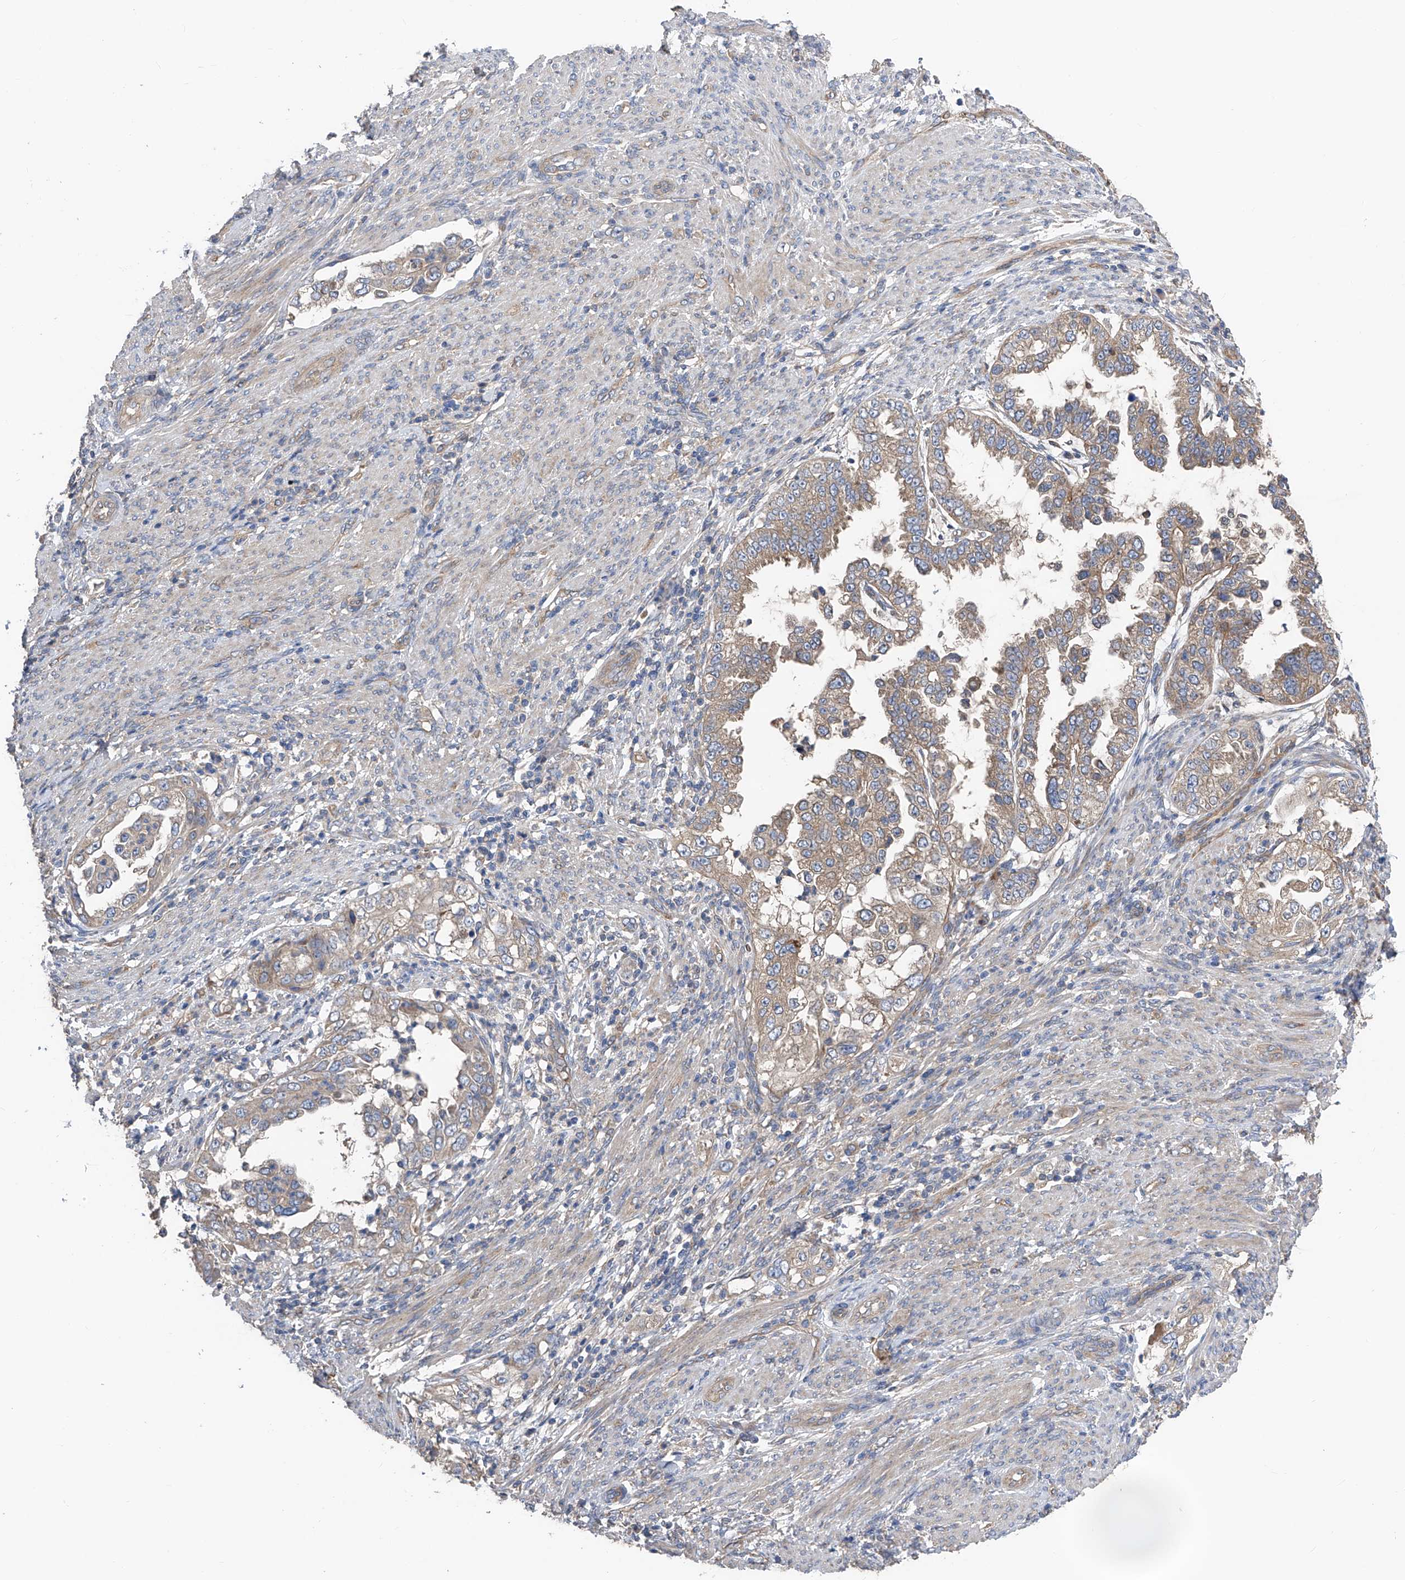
{"staining": {"intensity": "weak", "quantity": ">75%", "location": "cytoplasmic/membranous"}, "tissue": "endometrial cancer", "cell_type": "Tumor cells", "image_type": "cancer", "snomed": [{"axis": "morphology", "description": "Adenocarcinoma, NOS"}, {"axis": "topography", "description": "Endometrium"}], "caption": "This image reveals adenocarcinoma (endometrial) stained with IHC to label a protein in brown. The cytoplasmic/membranous of tumor cells show weak positivity for the protein. Nuclei are counter-stained blue.", "gene": "PTK2", "patient": {"sex": "female", "age": 85}}